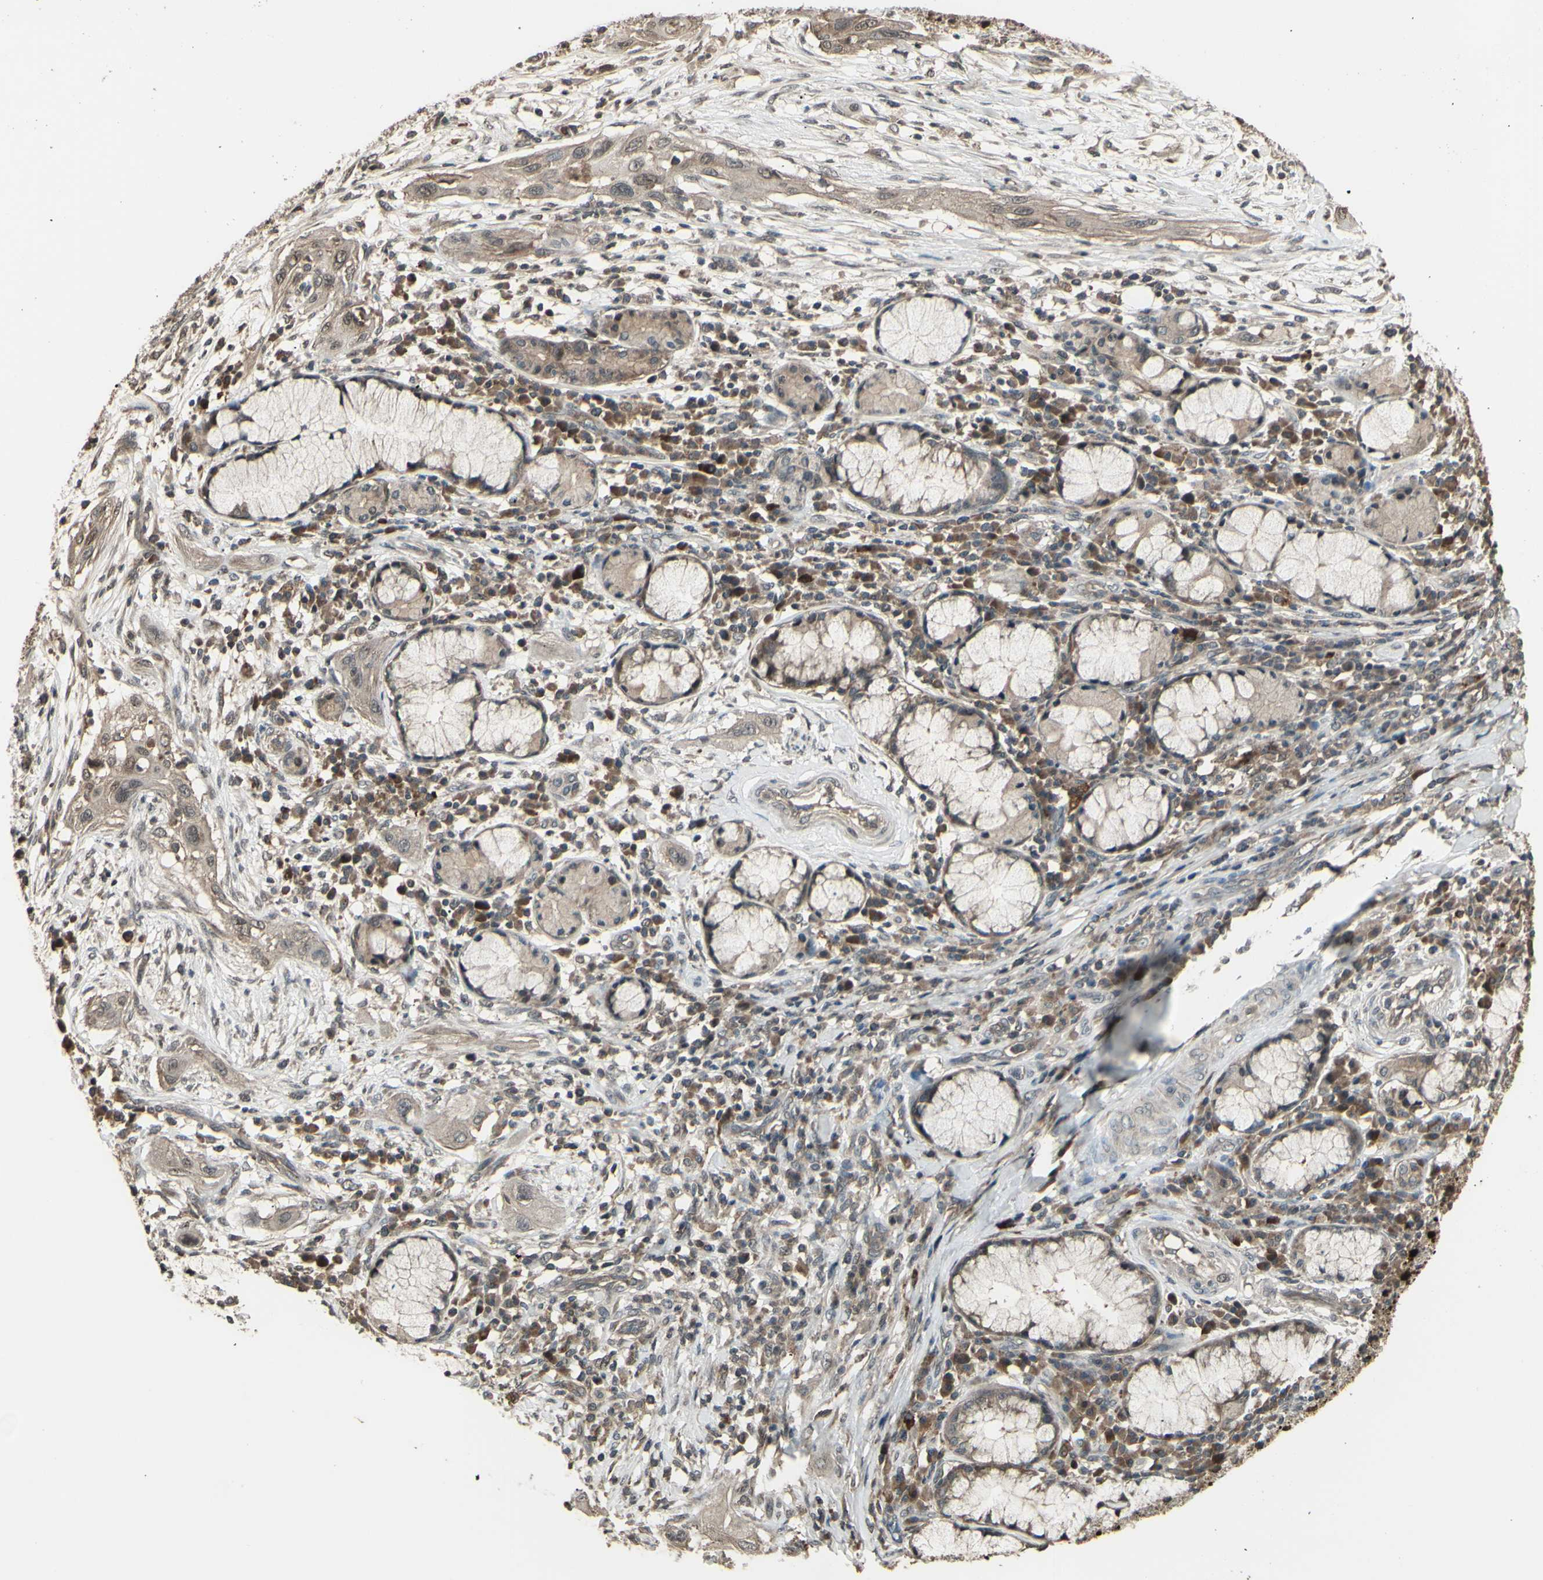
{"staining": {"intensity": "weak", "quantity": ">75%", "location": "cytoplasmic/membranous"}, "tissue": "lung cancer", "cell_type": "Tumor cells", "image_type": "cancer", "snomed": [{"axis": "morphology", "description": "Squamous cell carcinoma, NOS"}, {"axis": "topography", "description": "Lung"}], "caption": "Protein analysis of lung cancer (squamous cell carcinoma) tissue shows weak cytoplasmic/membranous positivity in approximately >75% of tumor cells. The staining was performed using DAB (3,3'-diaminobenzidine), with brown indicating positive protein expression. Nuclei are stained blue with hematoxylin.", "gene": "GNAS", "patient": {"sex": "female", "age": 47}}